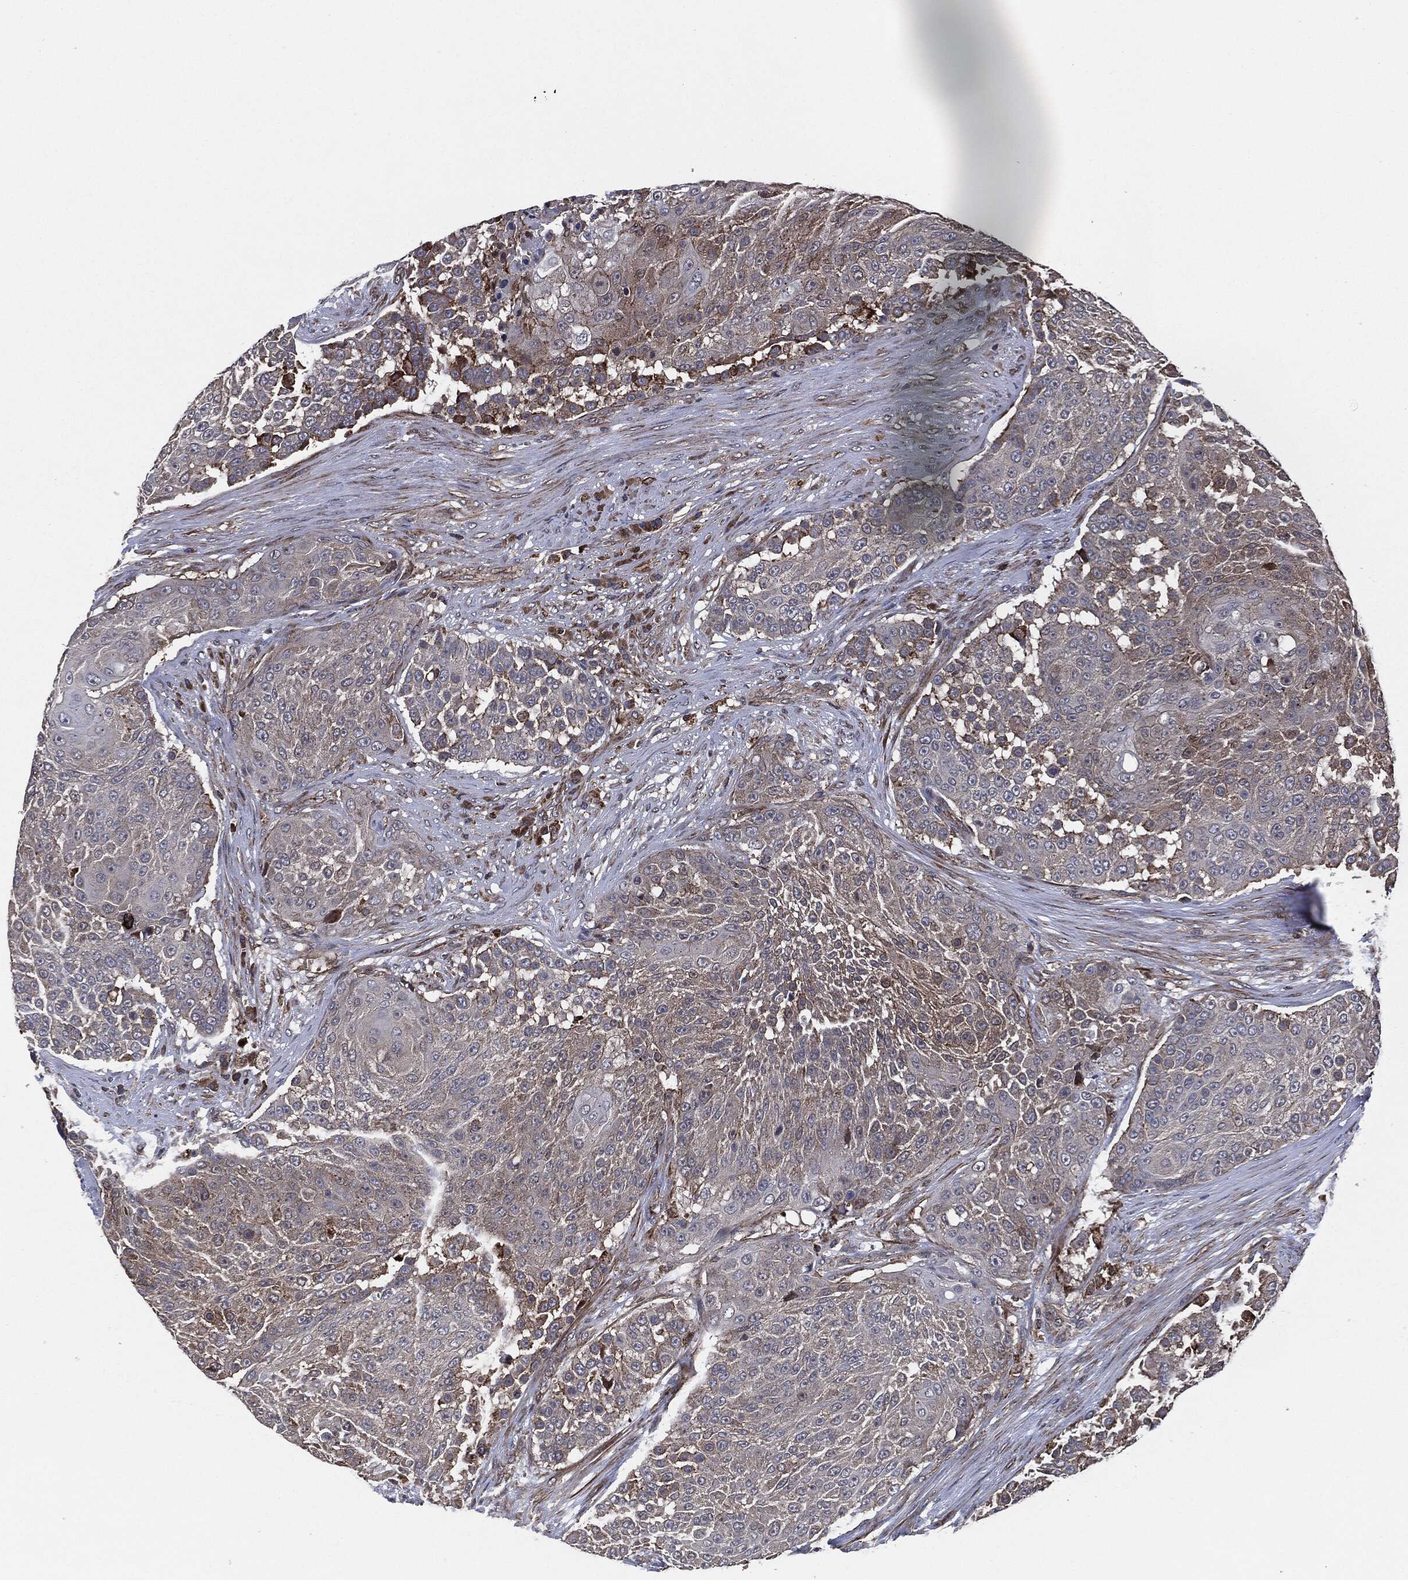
{"staining": {"intensity": "negative", "quantity": "none", "location": "none"}, "tissue": "urothelial cancer", "cell_type": "Tumor cells", "image_type": "cancer", "snomed": [{"axis": "morphology", "description": "Urothelial carcinoma, High grade"}, {"axis": "topography", "description": "Urinary bladder"}], "caption": "IHC of urothelial cancer shows no positivity in tumor cells.", "gene": "UBR1", "patient": {"sex": "female", "age": 63}}